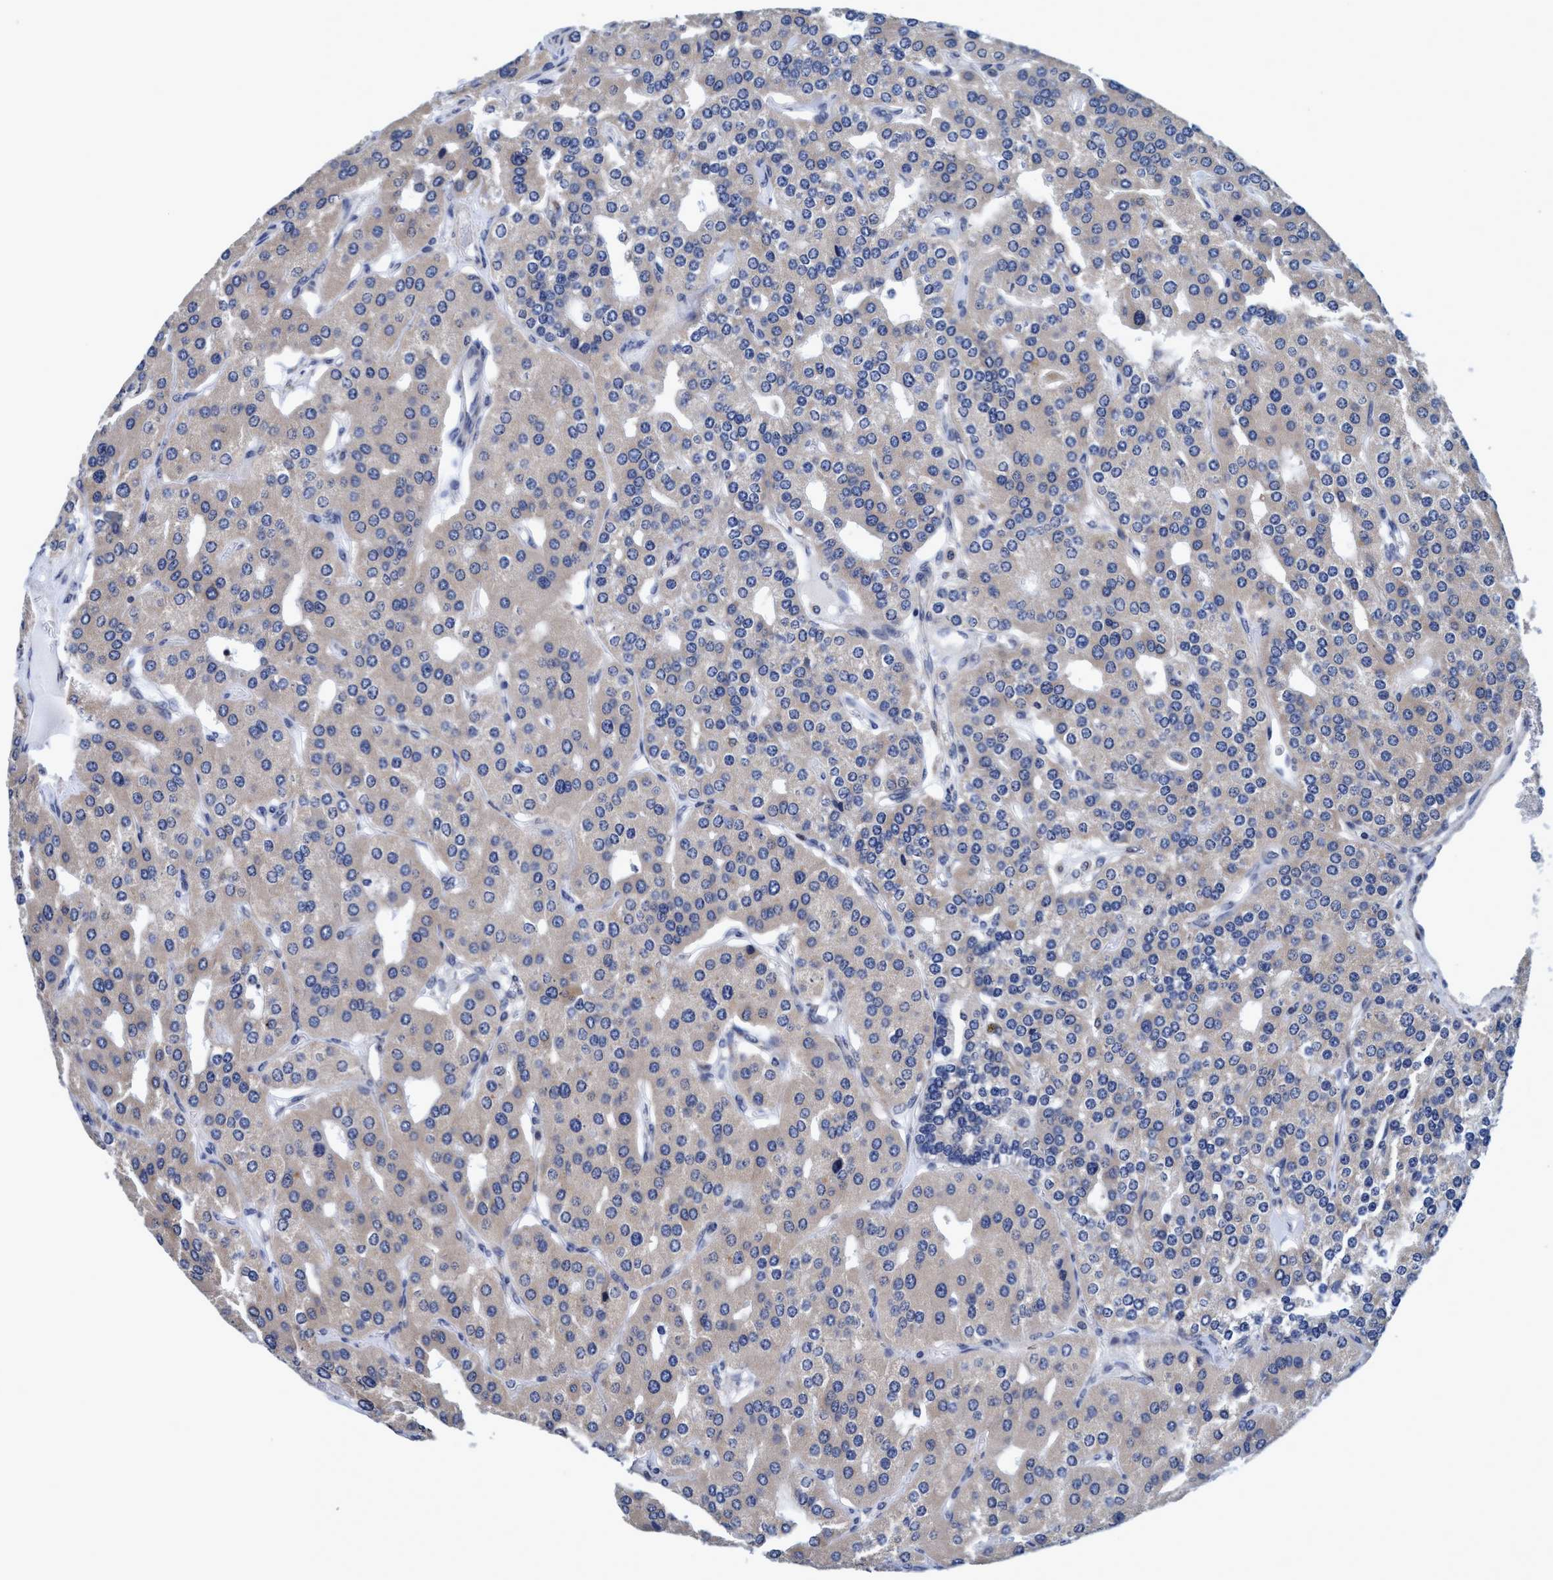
{"staining": {"intensity": "weak", "quantity": "<25%", "location": "cytoplasmic/membranous"}, "tissue": "parathyroid gland", "cell_type": "Glandular cells", "image_type": "normal", "snomed": [{"axis": "morphology", "description": "Normal tissue, NOS"}, {"axis": "morphology", "description": "Adenoma, NOS"}, {"axis": "topography", "description": "Parathyroid gland"}], "caption": "This is an immunohistochemistry (IHC) photomicrograph of benign human parathyroid gland. There is no positivity in glandular cells.", "gene": "CALCOCO2", "patient": {"sex": "female", "age": 86}}